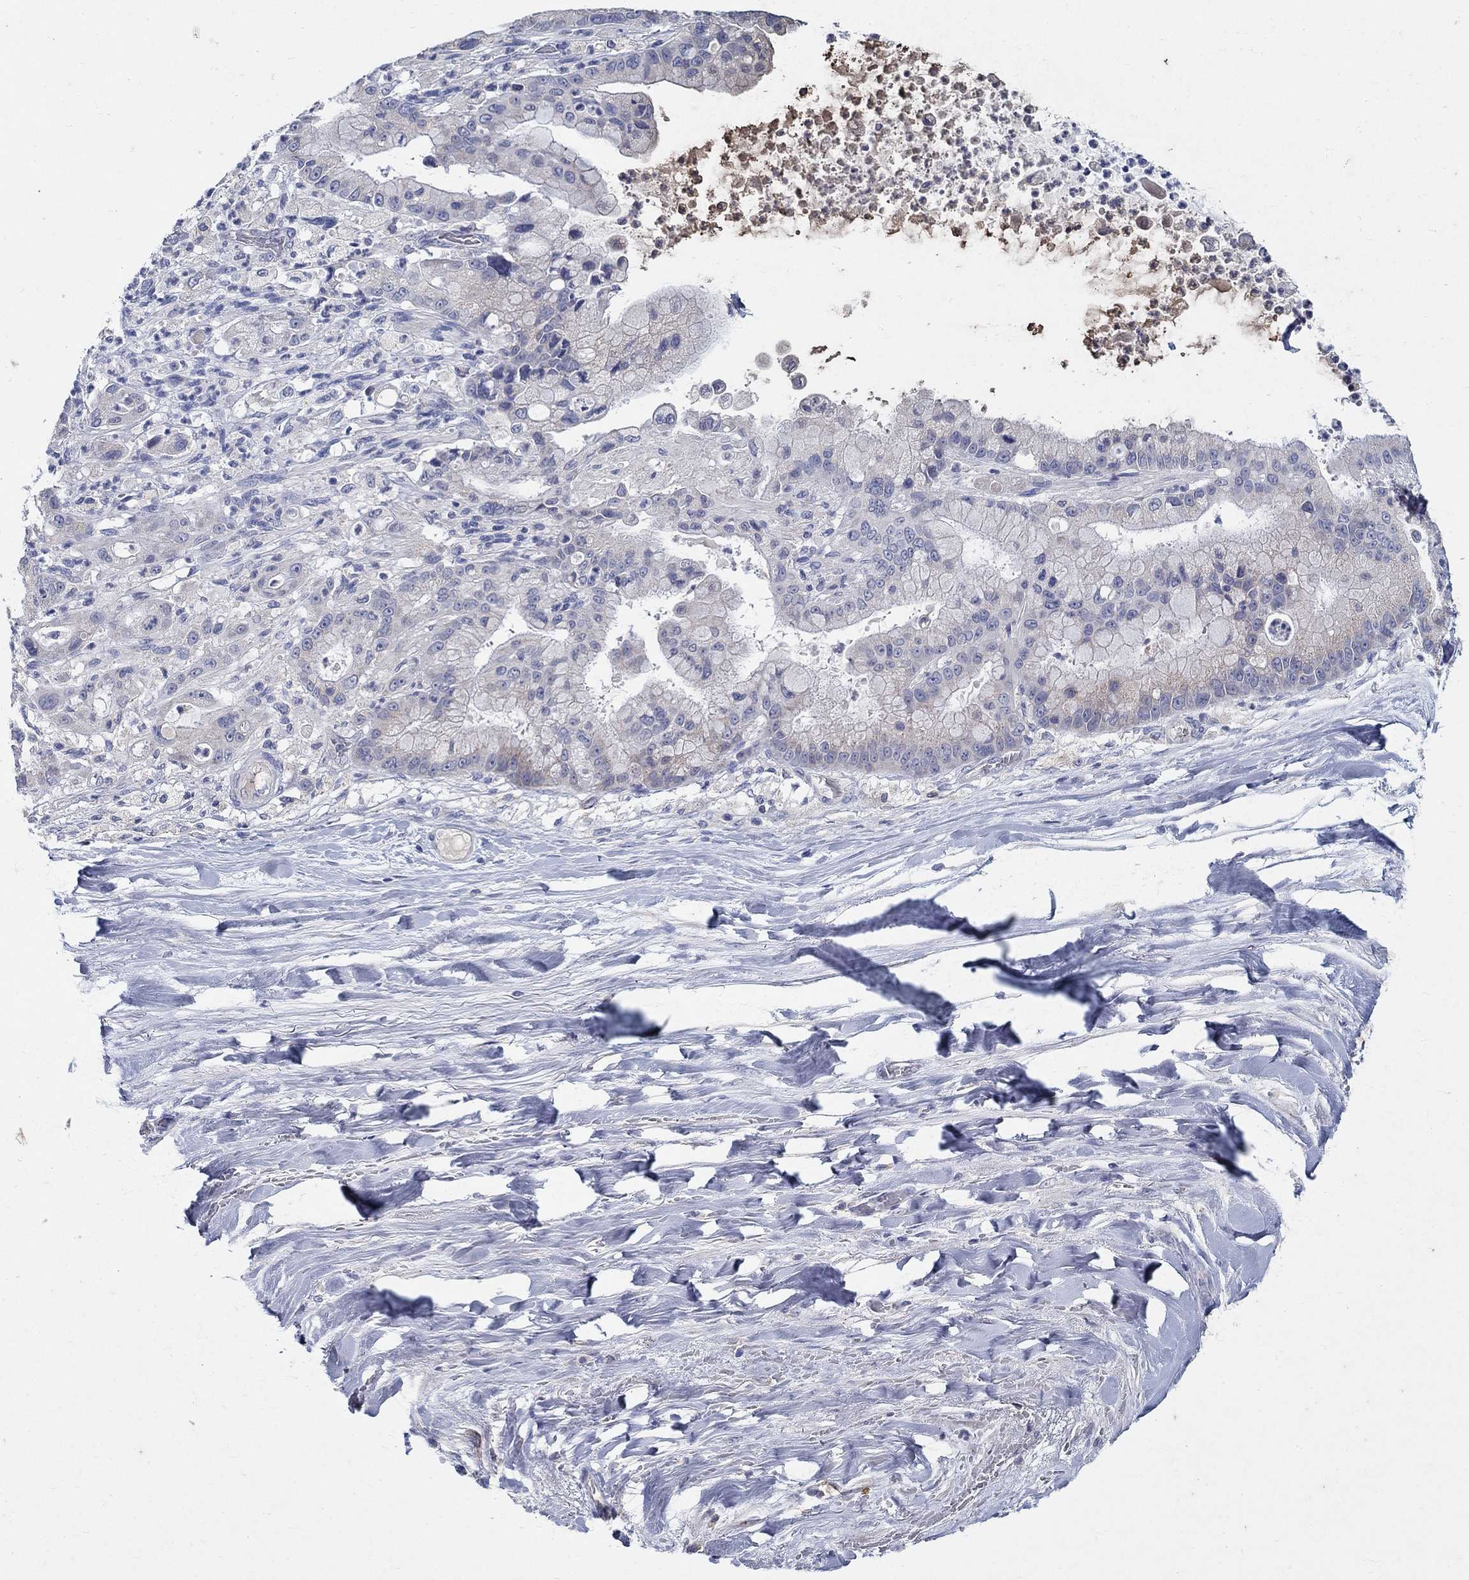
{"staining": {"intensity": "negative", "quantity": "none", "location": "none"}, "tissue": "liver cancer", "cell_type": "Tumor cells", "image_type": "cancer", "snomed": [{"axis": "morphology", "description": "Cholangiocarcinoma"}, {"axis": "topography", "description": "Liver"}], "caption": "The image shows no staining of tumor cells in cholangiocarcinoma (liver).", "gene": "PROZ", "patient": {"sex": "female", "age": 54}}